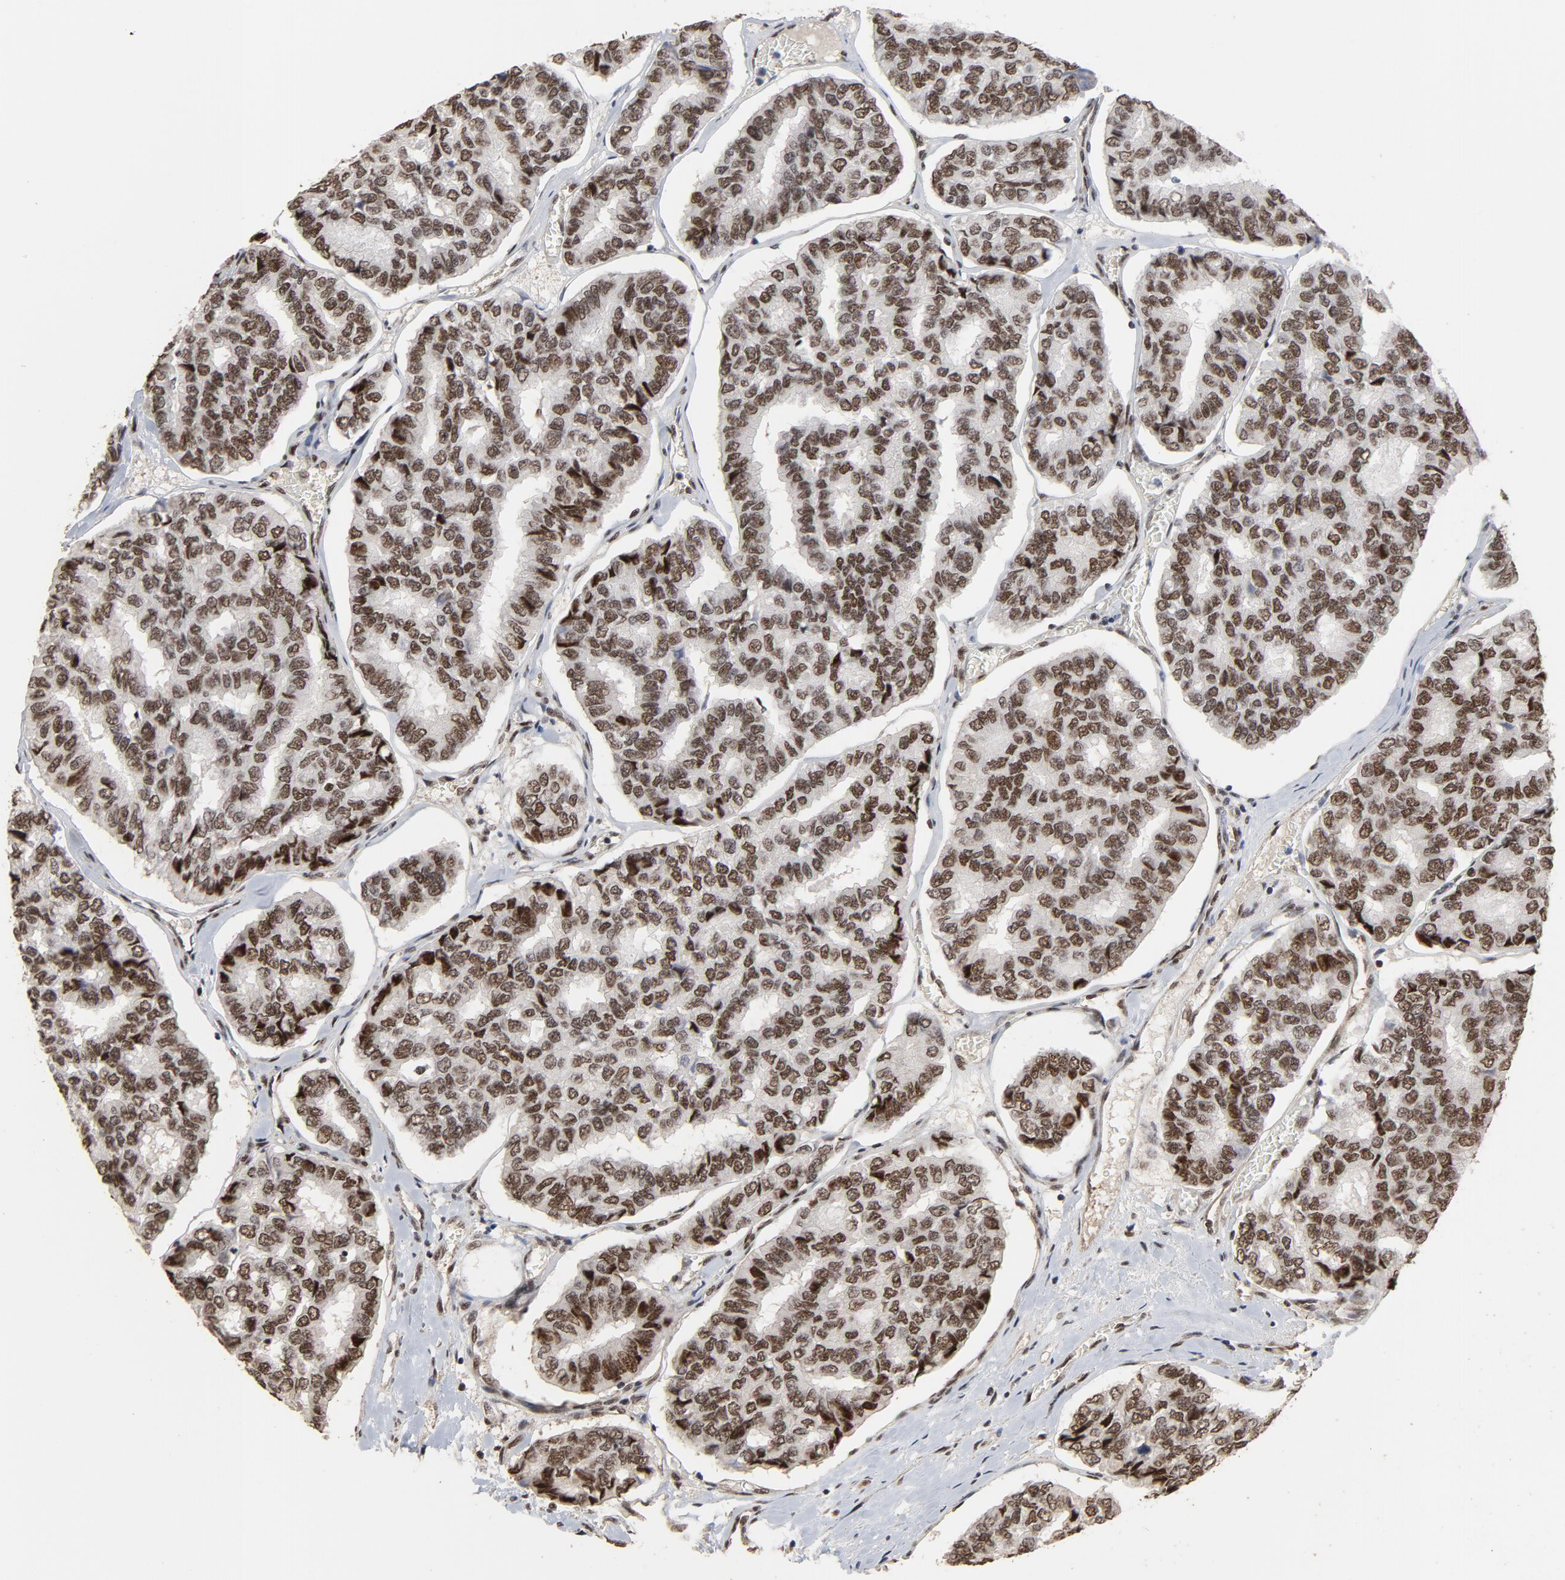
{"staining": {"intensity": "strong", "quantity": ">75%", "location": "nuclear"}, "tissue": "thyroid cancer", "cell_type": "Tumor cells", "image_type": "cancer", "snomed": [{"axis": "morphology", "description": "Papillary adenocarcinoma, NOS"}, {"axis": "topography", "description": "Thyroid gland"}], "caption": "A photomicrograph of thyroid papillary adenocarcinoma stained for a protein displays strong nuclear brown staining in tumor cells.", "gene": "TP53RK", "patient": {"sex": "female", "age": 35}}